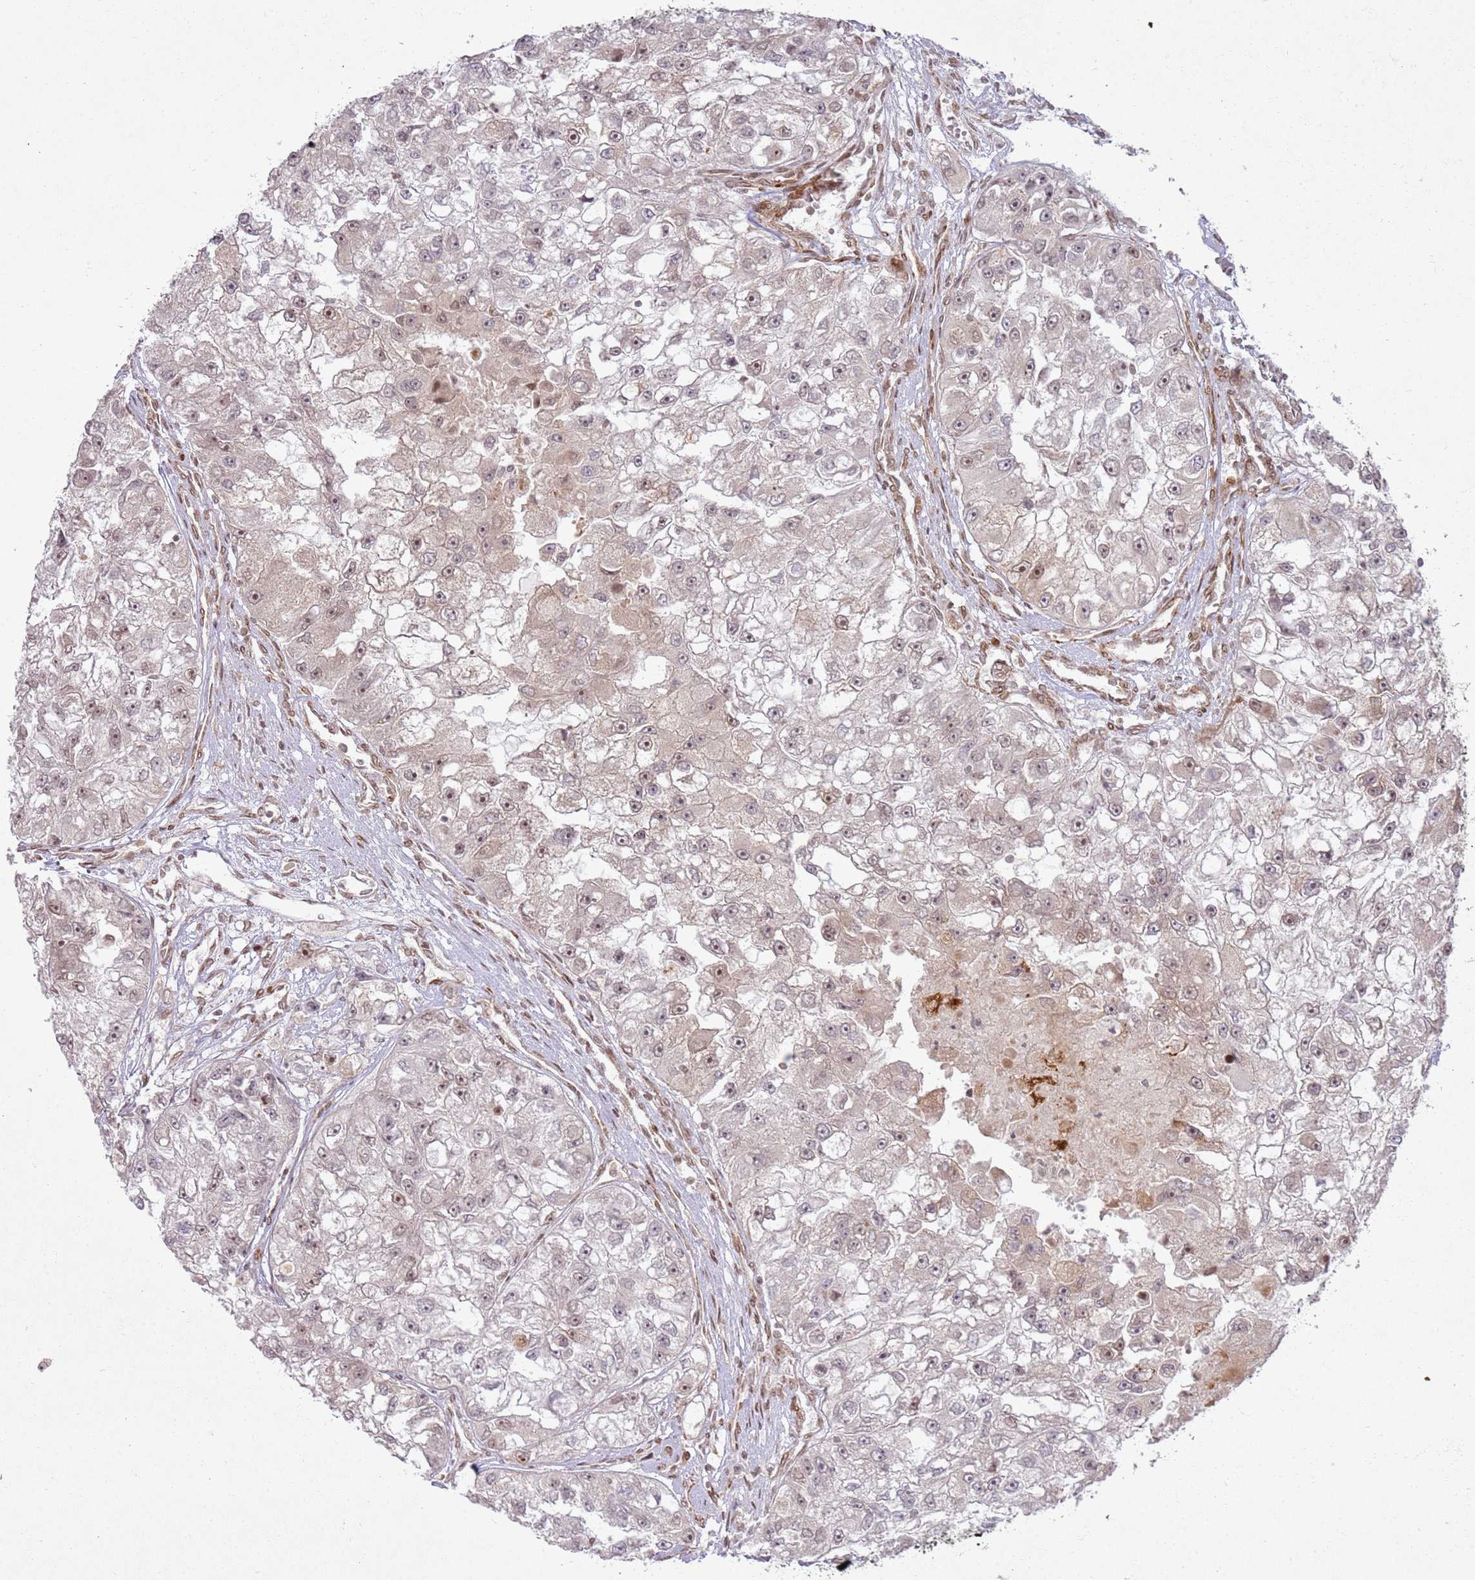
{"staining": {"intensity": "weak", "quantity": "<25%", "location": "nuclear"}, "tissue": "renal cancer", "cell_type": "Tumor cells", "image_type": "cancer", "snomed": [{"axis": "morphology", "description": "Adenocarcinoma, NOS"}, {"axis": "topography", "description": "Kidney"}], "caption": "DAB (3,3'-diaminobenzidine) immunohistochemical staining of human renal cancer exhibits no significant positivity in tumor cells.", "gene": "KLHL36", "patient": {"sex": "male", "age": 63}}